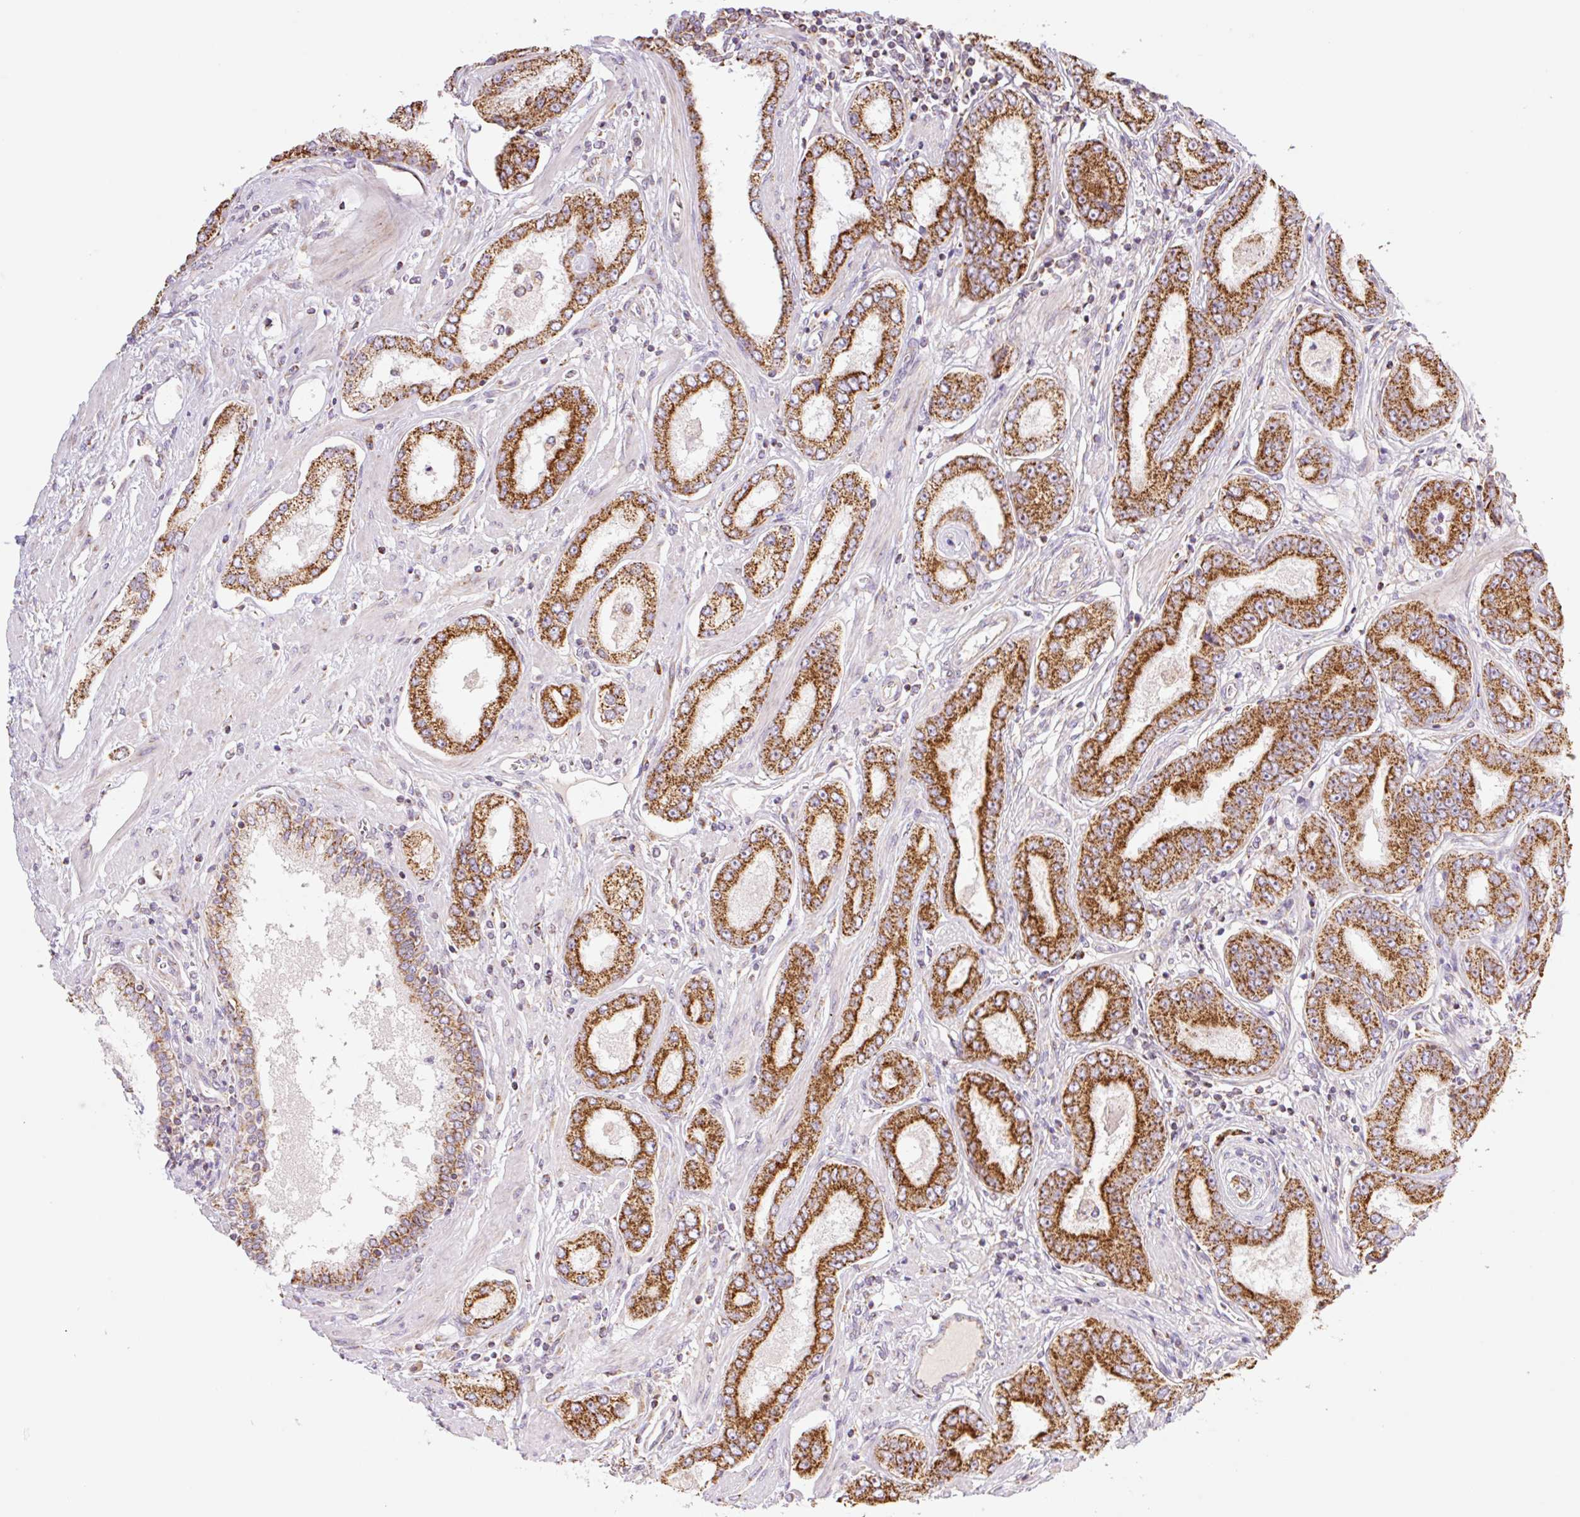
{"staining": {"intensity": "strong", "quantity": ">75%", "location": "cytoplasmic/membranous"}, "tissue": "prostate cancer", "cell_type": "Tumor cells", "image_type": "cancer", "snomed": [{"axis": "morphology", "description": "Adenocarcinoma, High grade"}, {"axis": "topography", "description": "Prostate"}], "caption": "A photomicrograph of prostate cancer (high-grade adenocarcinoma) stained for a protein exhibits strong cytoplasmic/membranous brown staining in tumor cells.", "gene": "GOSR2", "patient": {"sex": "male", "age": 72}}